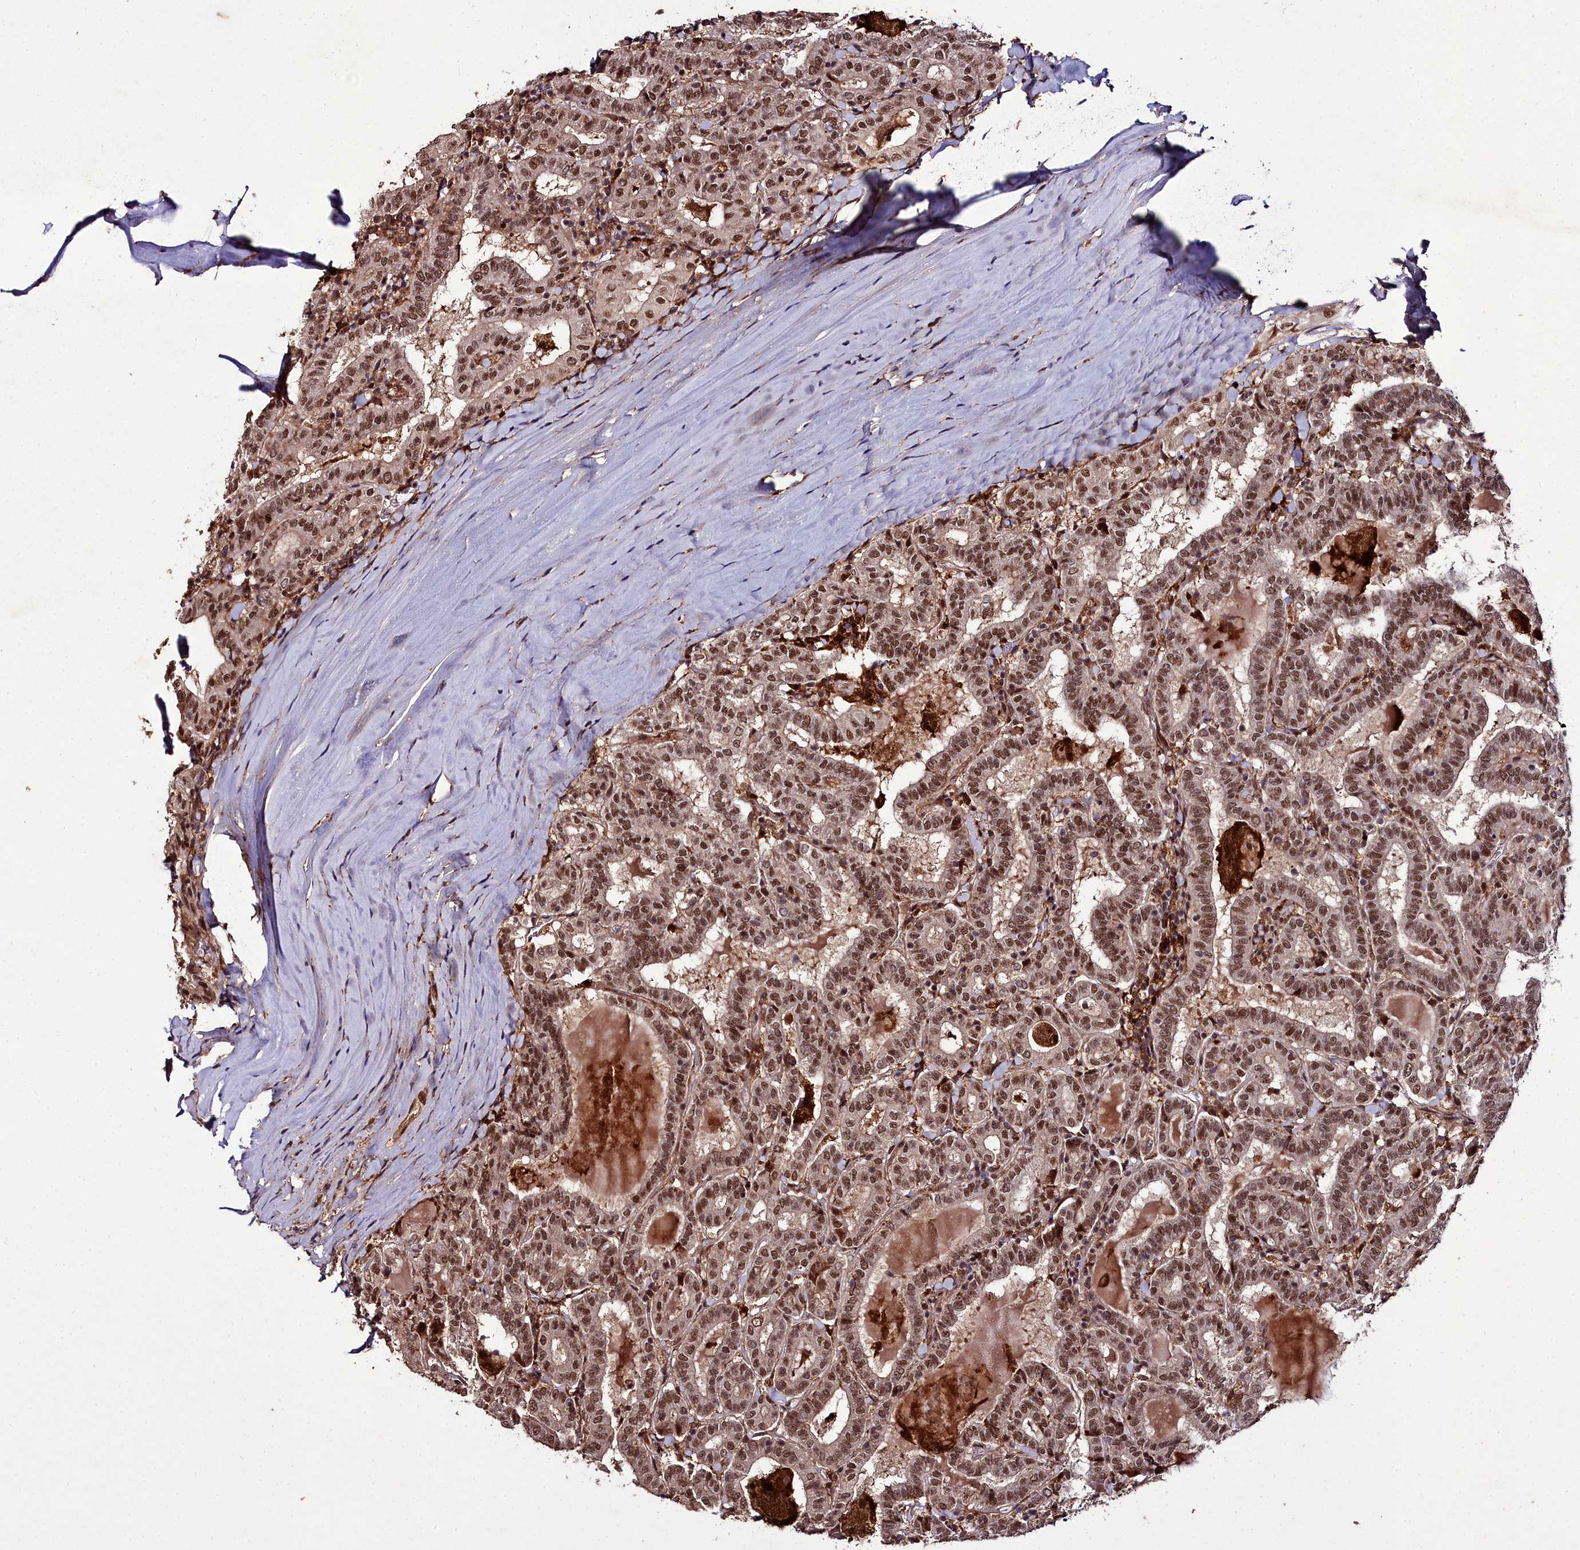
{"staining": {"intensity": "strong", "quantity": ">75%", "location": "cytoplasmic/membranous,nuclear"}, "tissue": "thyroid cancer", "cell_type": "Tumor cells", "image_type": "cancer", "snomed": [{"axis": "morphology", "description": "Papillary adenocarcinoma, NOS"}, {"axis": "topography", "description": "Thyroid gland"}], "caption": "Immunohistochemistry histopathology image of neoplastic tissue: human thyroid papillary adenocarcinoma stained using immunohistochemistry exhibits high levels of strong protein expression localized specifically in the cytoplasmic/membranous and nuclear of tumor cells, appearing as a cytoplasmic/membranous and nuclear brown color.", "gene": "CXXC1", "patient": {"sex": "female", "age": 72}}